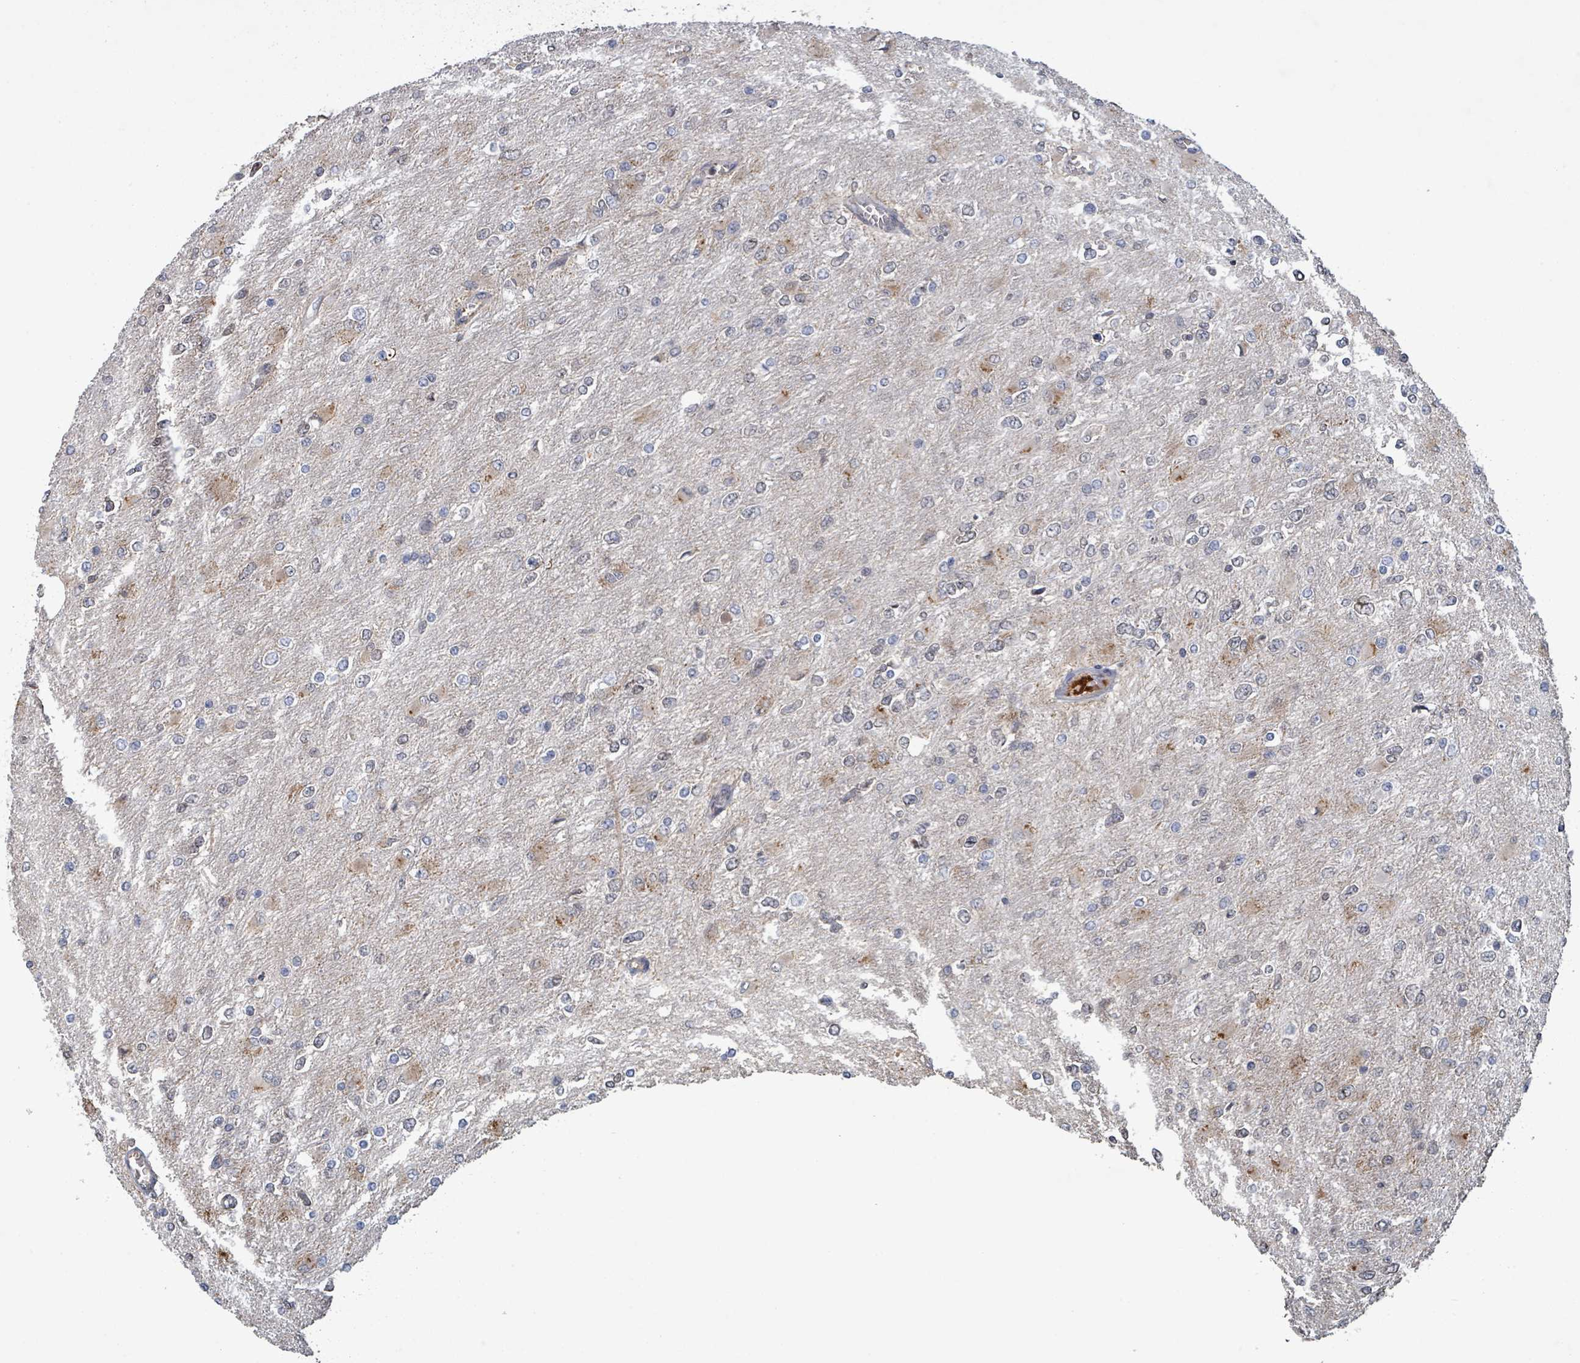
{"staining": {"intensity": "negative", "quantity": "none", "location": "none"}, "tissue": "glioma", "cell_type": "Tumor cells", "image_type": "cancer", "snomed": [{"axis": "morphology", "description": "Glioma, malignant, High grade"}, {"axis": "topography", "description": "Cerebral cortex"}], "caption": "IHC histopathology image of neoplastic tissue: glioma stained with DAB (3,3'-diaminobenzidine) exhibits no significant protein expression in tumor cells. (DAB immunohistochemistry (IHC) with hematoxylin counter stain).", "gene": "GRM8", "patient": {"sex": "female", "age": 36}}